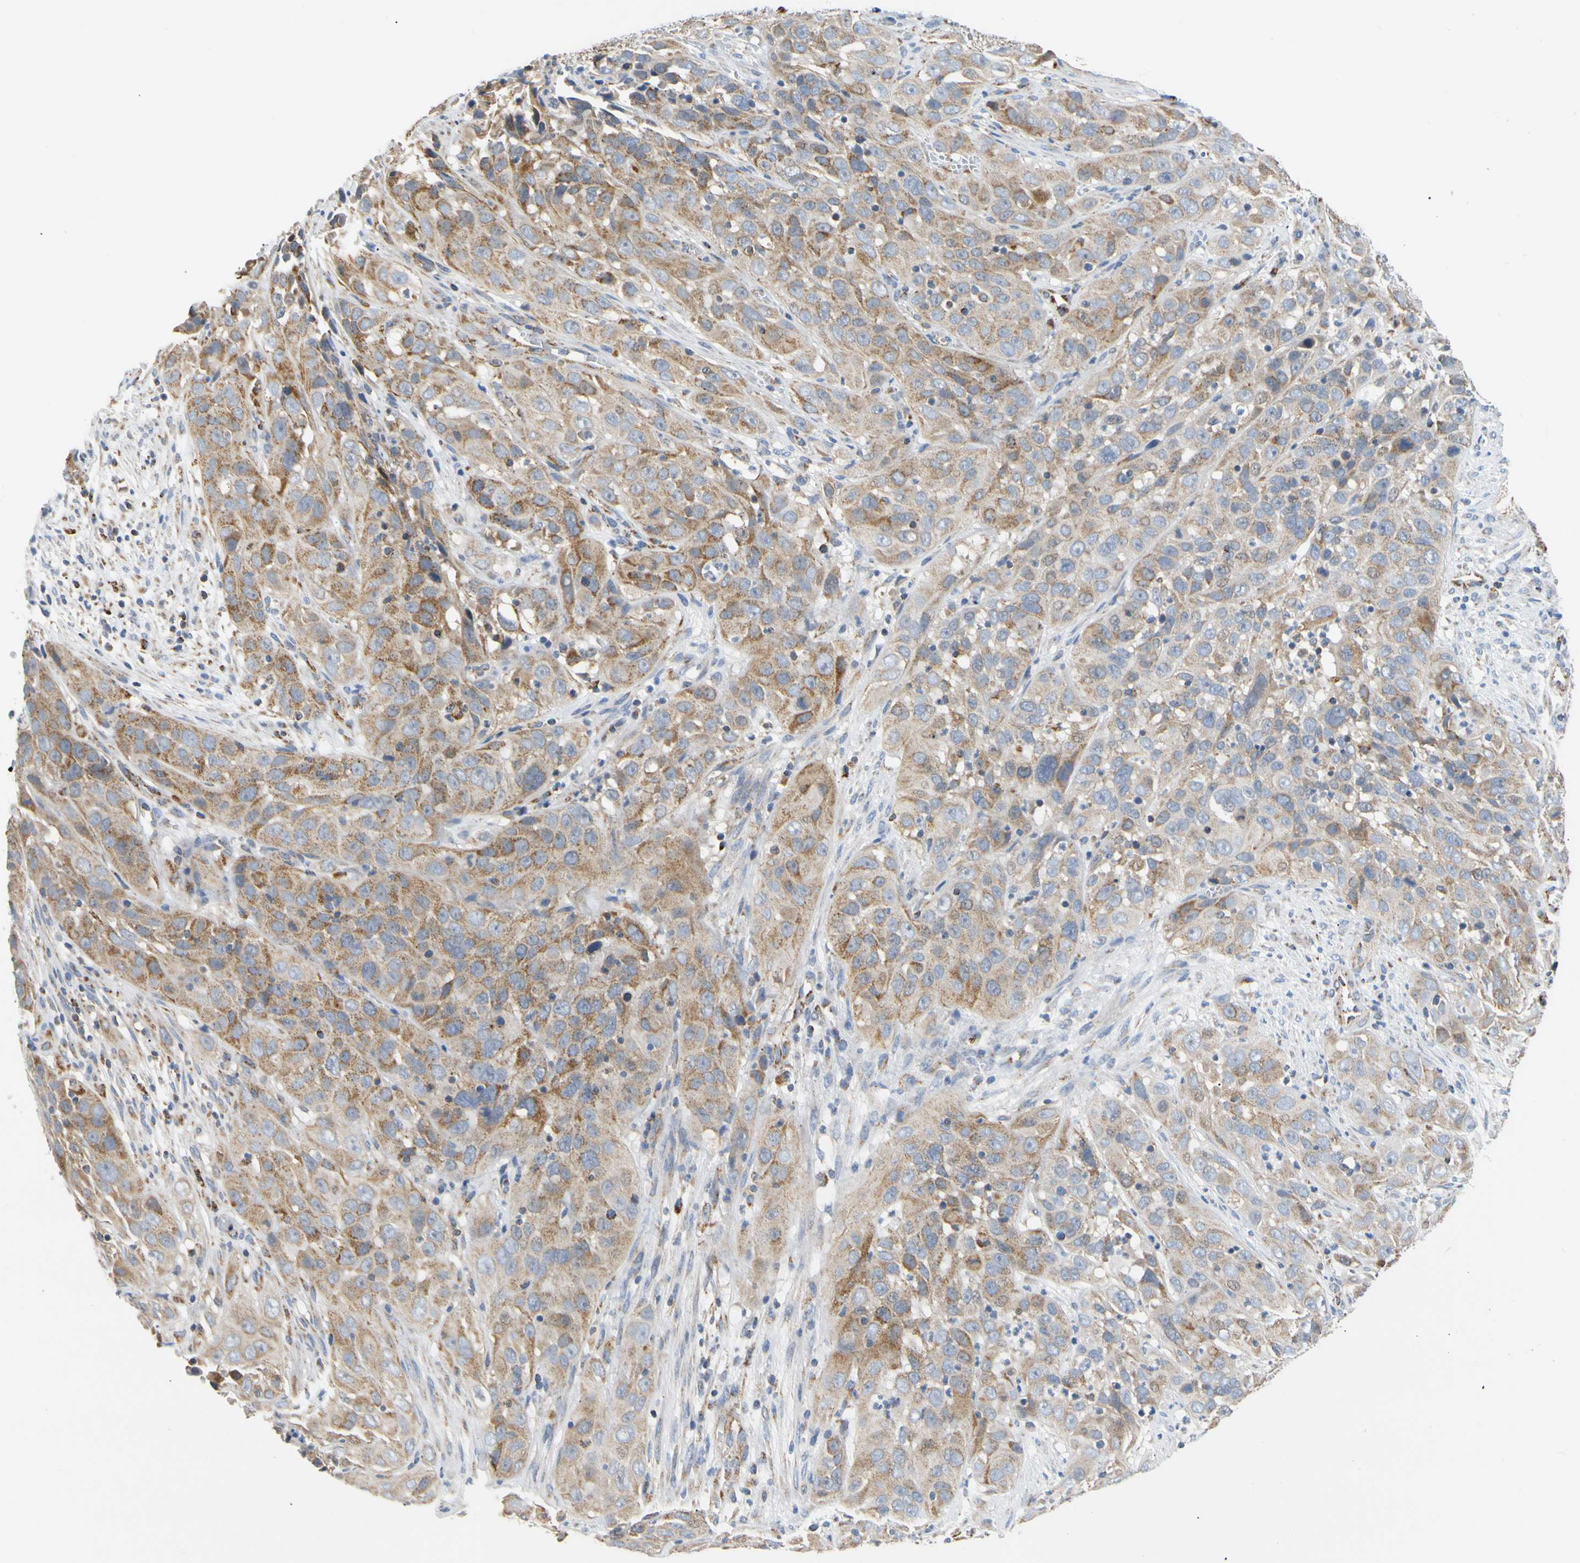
{"staining": {"intensity": "moderate", "quantity": ">75%", "location": "cytoplasmic/membranous"}, "tissue": "cervical cancer", "cell_type": "Tumor cells", "image_type": "cancer", "snomed": [{"axis": "morphology", "description": "Squamous cell carcinoma, NOS"}, {"axis": "topography", "description": "Cervix"}], "caption": "The micrograph displays a brown stain indicating the presence of a protein in the cytoplasmic/membranous of tumor cells in cervical cancer.", "gene": "ACAT1", "patient": {"sex": "female", "age": 32}}